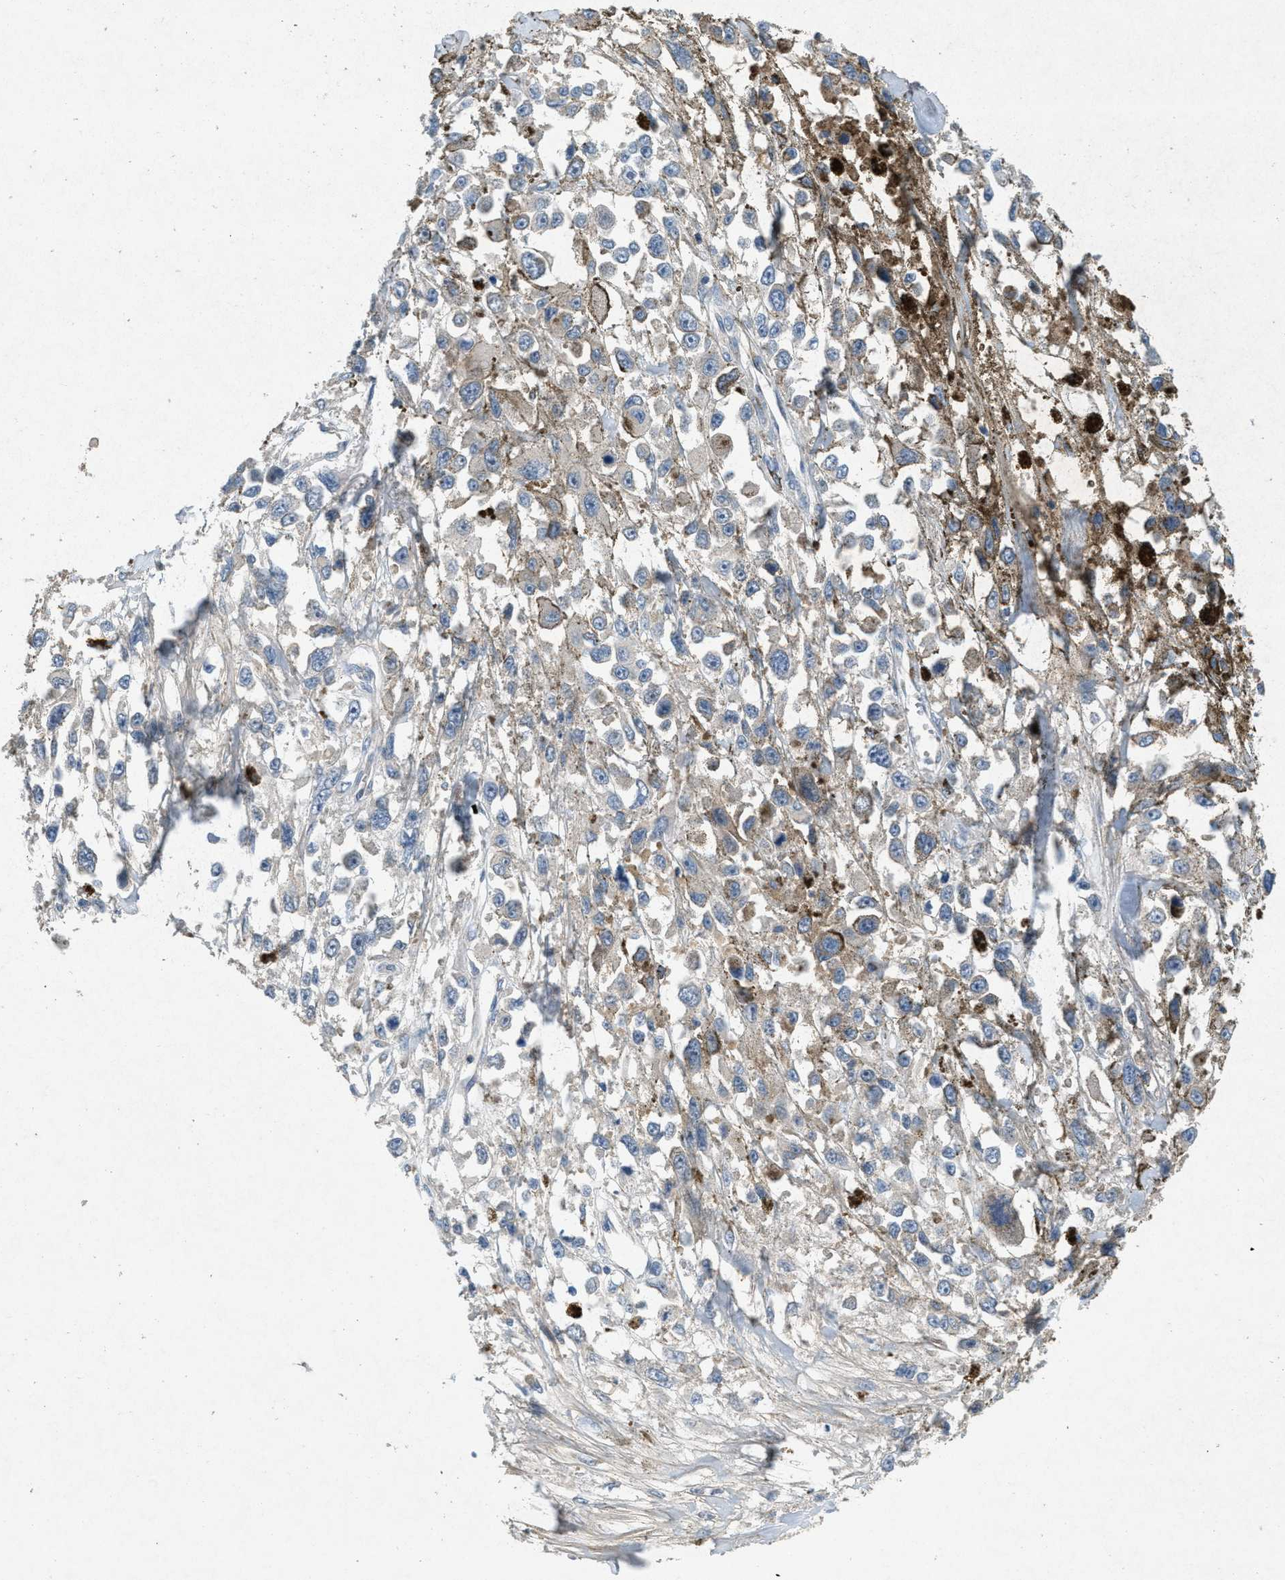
{"staining": {"intensity": "negative", "quantity": "none", "location": "none"}, "tissue": "melanoma", "cell_type": "Tumor cells", "image_type": "cancer", "snomed": [{"axis": "morphology", "description": "Malignant melanoma, Metastatic site"}, {"axis": "topography", "description": "Lymph node"}], "caption": "Photomicrograph shows no protein staining in tumor cells of melanoma tissue.", "gene": "ADCY6", "patient": {"sex": "male", "age": 59}}